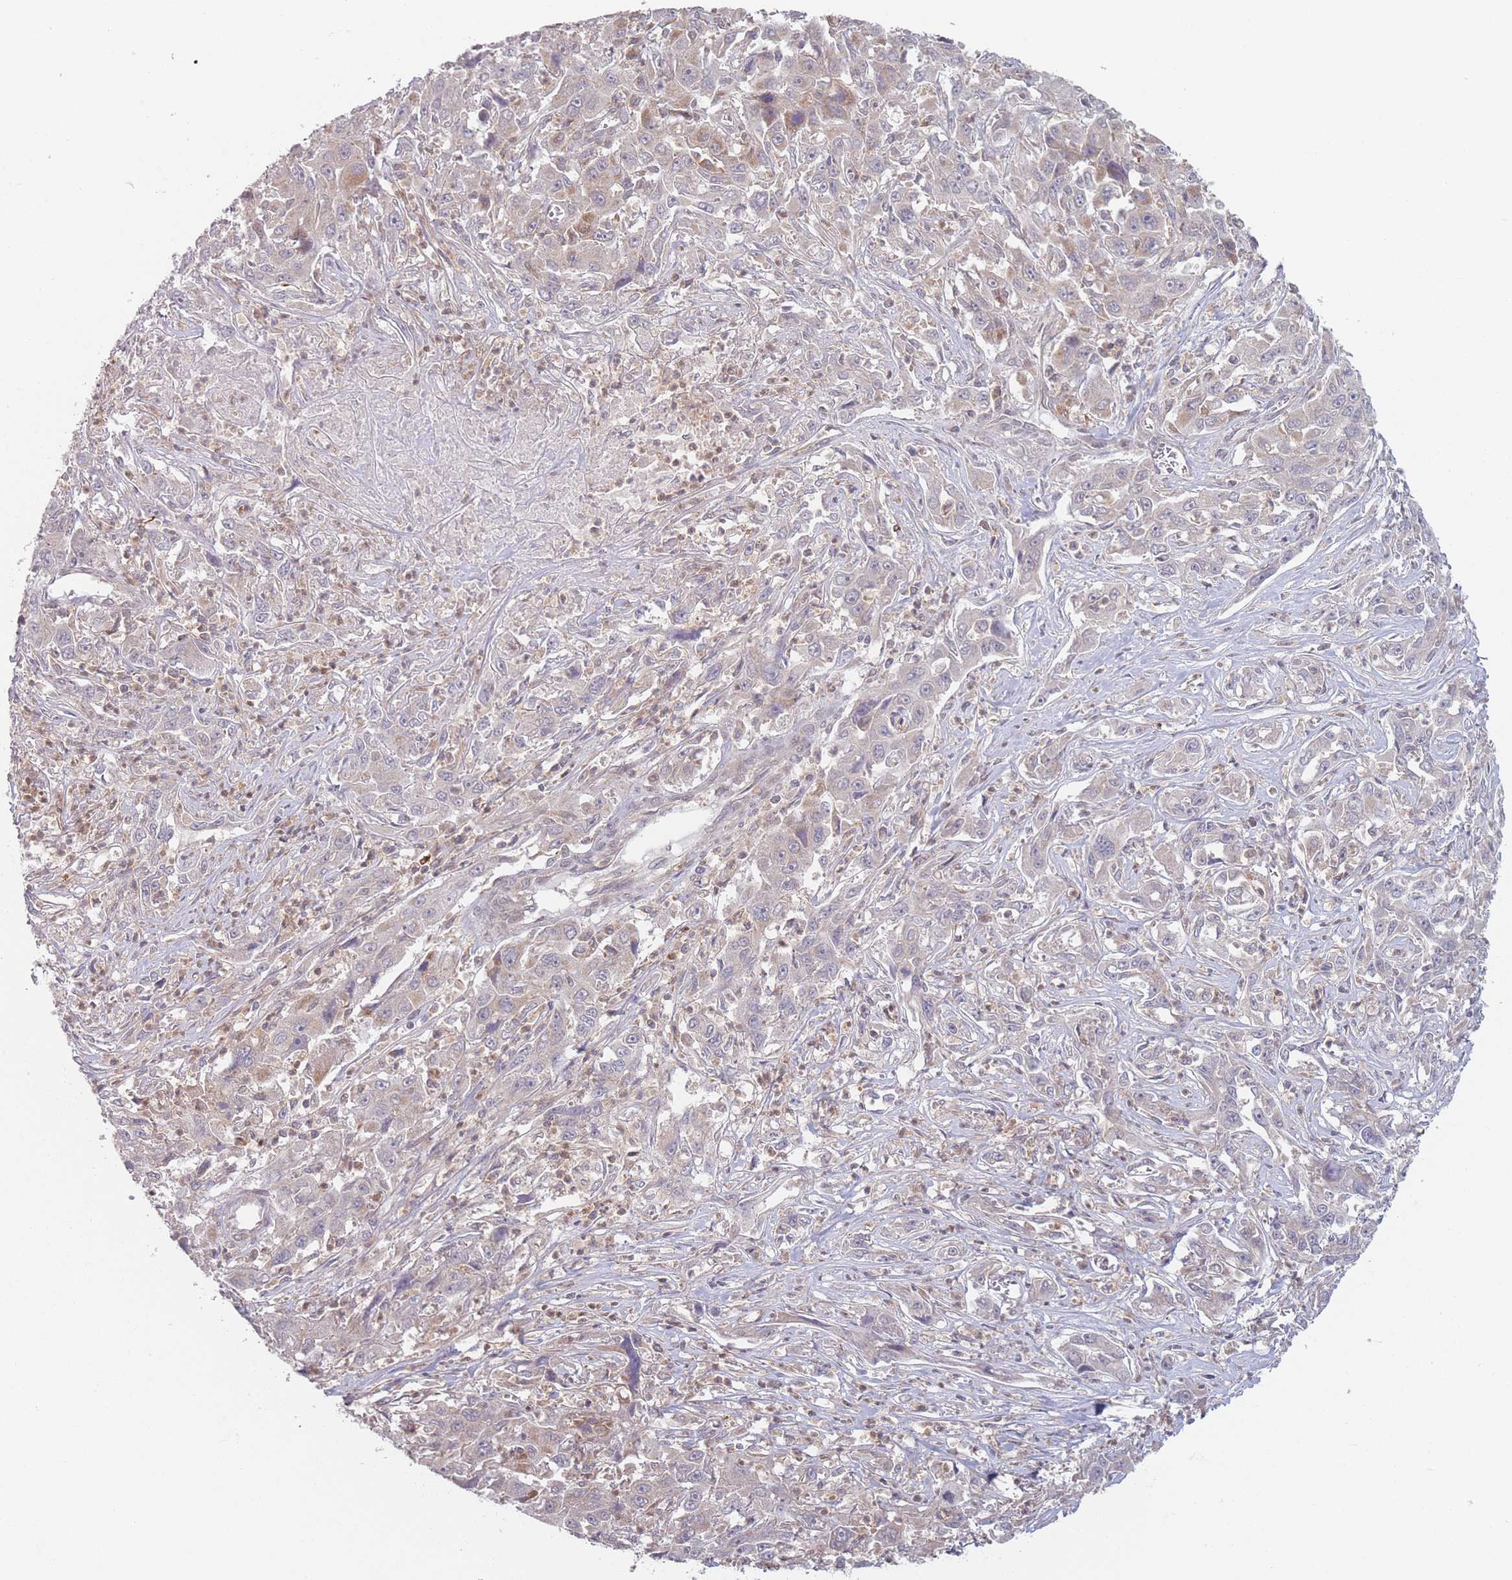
{"staining": {"intensity": "weak", "quantity": "25%-75%", "location": "cytoplasmic/membranous"}, "tissue": "liver cancer", "cell_type": "Tumor cells", "image_type": "cancer", "snomed": [{"axis": "morphology", "description": "Carcinoma, Hepatocellular, NOS"}, {"axis": "topography", "description": "Liver"}], "caption": "Liver cancer (hepatocellular carcinoma) stained with immunohistochemistry (IHC) displays weak cytoplasmic/membranous positivity in about 25%-75% of tumor cells.", "gene": "PPM1A", "patient": {"sex": "male", "age": 63}}